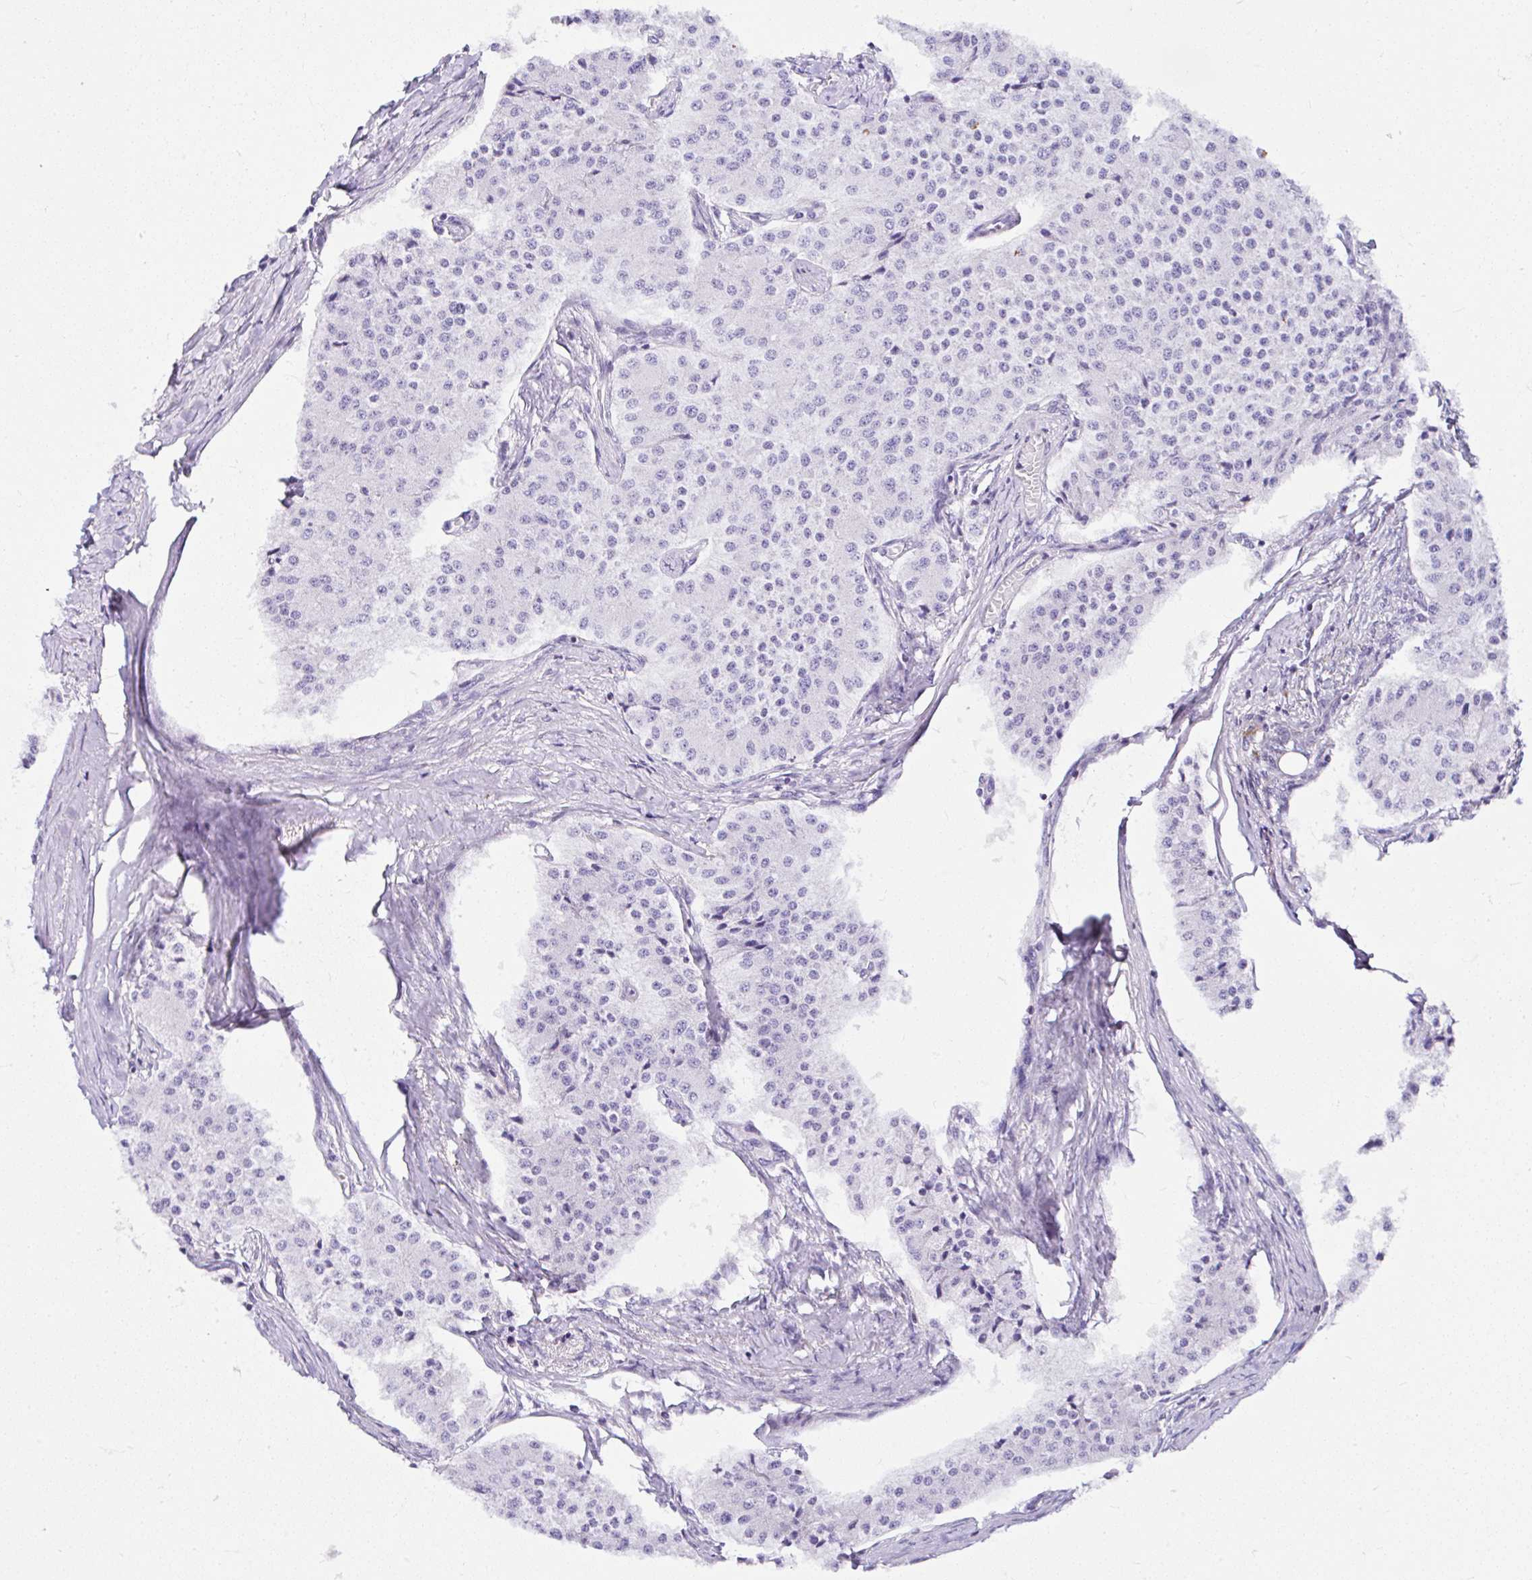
{"staining": {"intensity": "negative", "quantity": "none", "location": "none"}, "tissue": "carcinoid", "cell_type": "Tumor cells", "image_type": "cancer", "snomed": [{"axis": "morphology", "description": "Carcinoid, malignant, NOS"}, {"axis": "topography", "description": "Colon"}], "caption": "Tumor cells are negative for brown protein staining in carcinoid. Brightfield microscopy of immunohistochemistry (IHC) stained with DAB (3,3'-diaminobenzidine) (brown) and hematoxylin (blue), captured at high magnification.", "gene": "DEPDC5", "patient": {"sex": "female", "age": 52}}